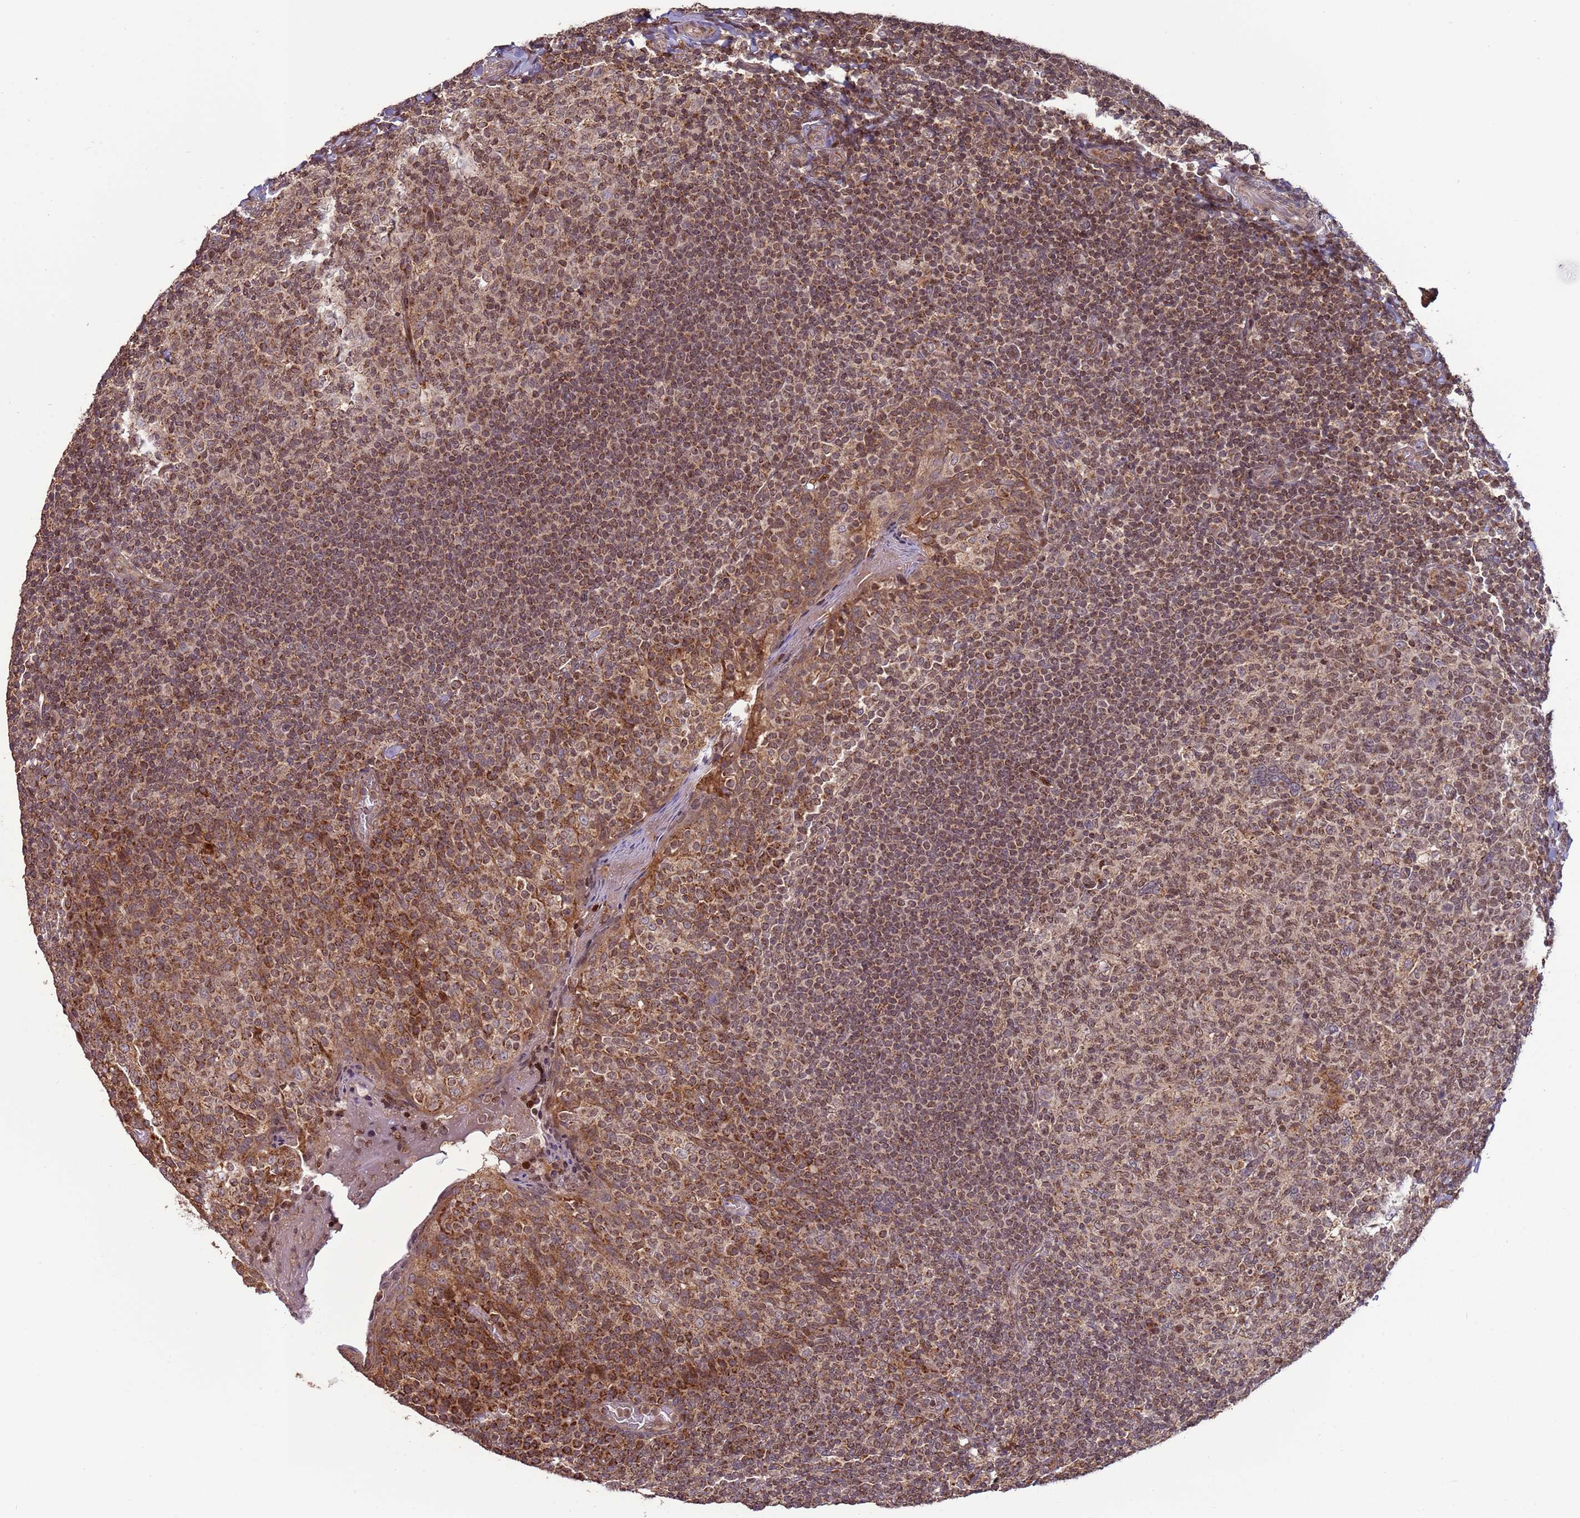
{"staining": {"intensity": "moderate", "quantity": ">75%", "location": "cytoplasmic/membranous,nuclear"}, "tissue": "tonsil", "cell_type": "Germinal center cells", "image_type": "normal", "snomed": [{"axis": "morphology", "description": "Normal tissue, NOS"}, {"axis": "topography", "description": "Tonsil"}], "caption": "IHC histopathology image of benign tonsil: tonsil stained using IHC demonstrates medium levels of moderate protein expression localized specifically in the cytoplasmic/membranous,nuclear of germinal center cells, appearing as a cytoplasmic/membranous,nuclear brown color.", "gene": "RCOR2", "patient": {"sex": "female", "age": 19}}